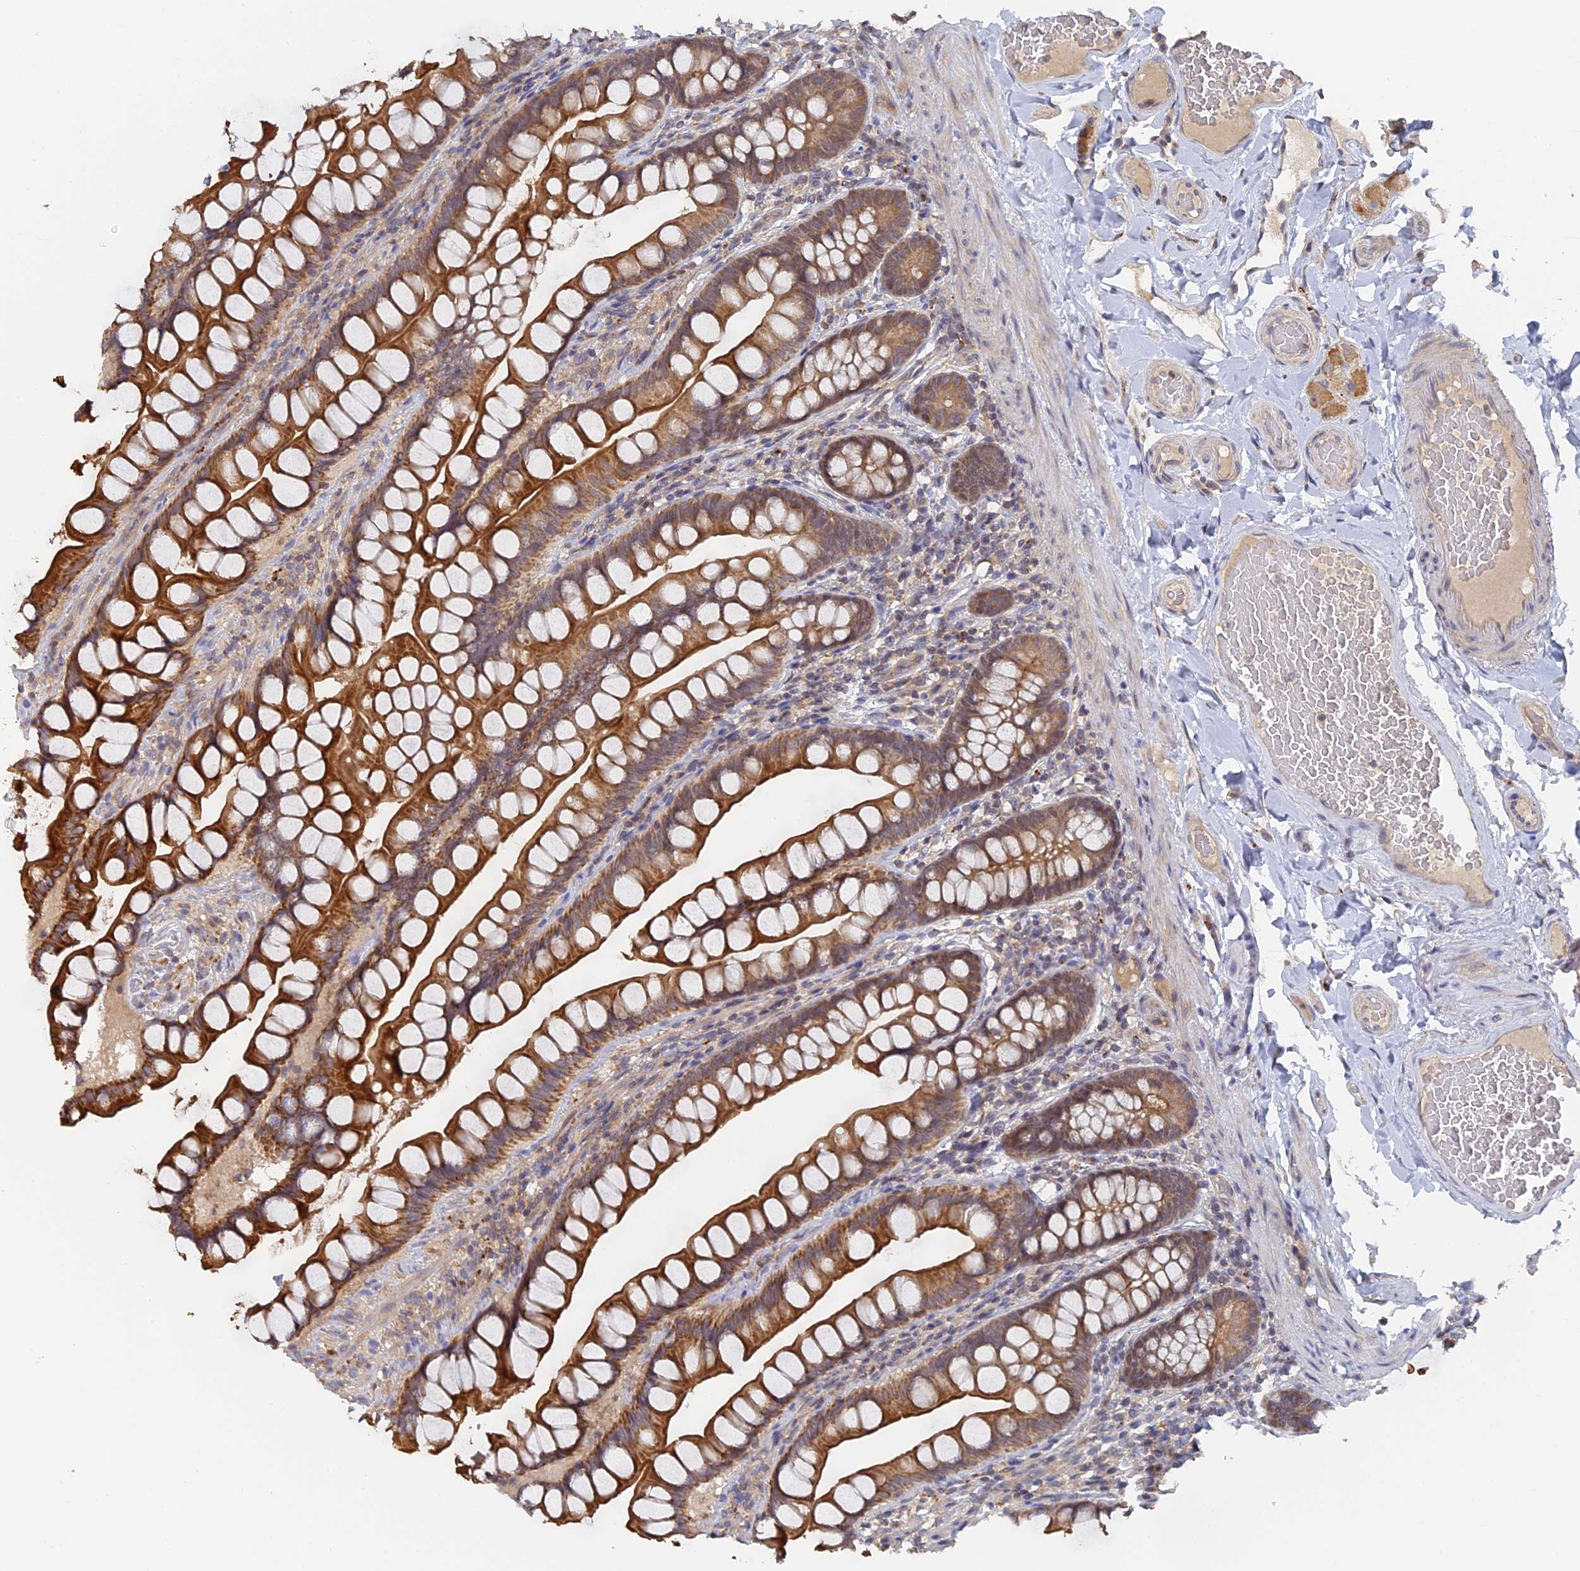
{"staining": {"intensity": "strong", "quantity": ">75%", "location": "cytoplasmic/membranous"}, "tissue": "small intestine", "cell_type": "Glandular cells", "image_type": "normal", "snomed": [{"axis": "morphology", "description": "Normal tissue, NOS"}, {"axis": "topography", "description": "Small intestine"}], "caption": "This is a photomicrograph of IHC staining of normal small intestine, which shows strong positivity in the cytoplasmic/membranous of glandular cells.", "gene": "MIGA2", "patient": {"sex": "male", "age": 70}}